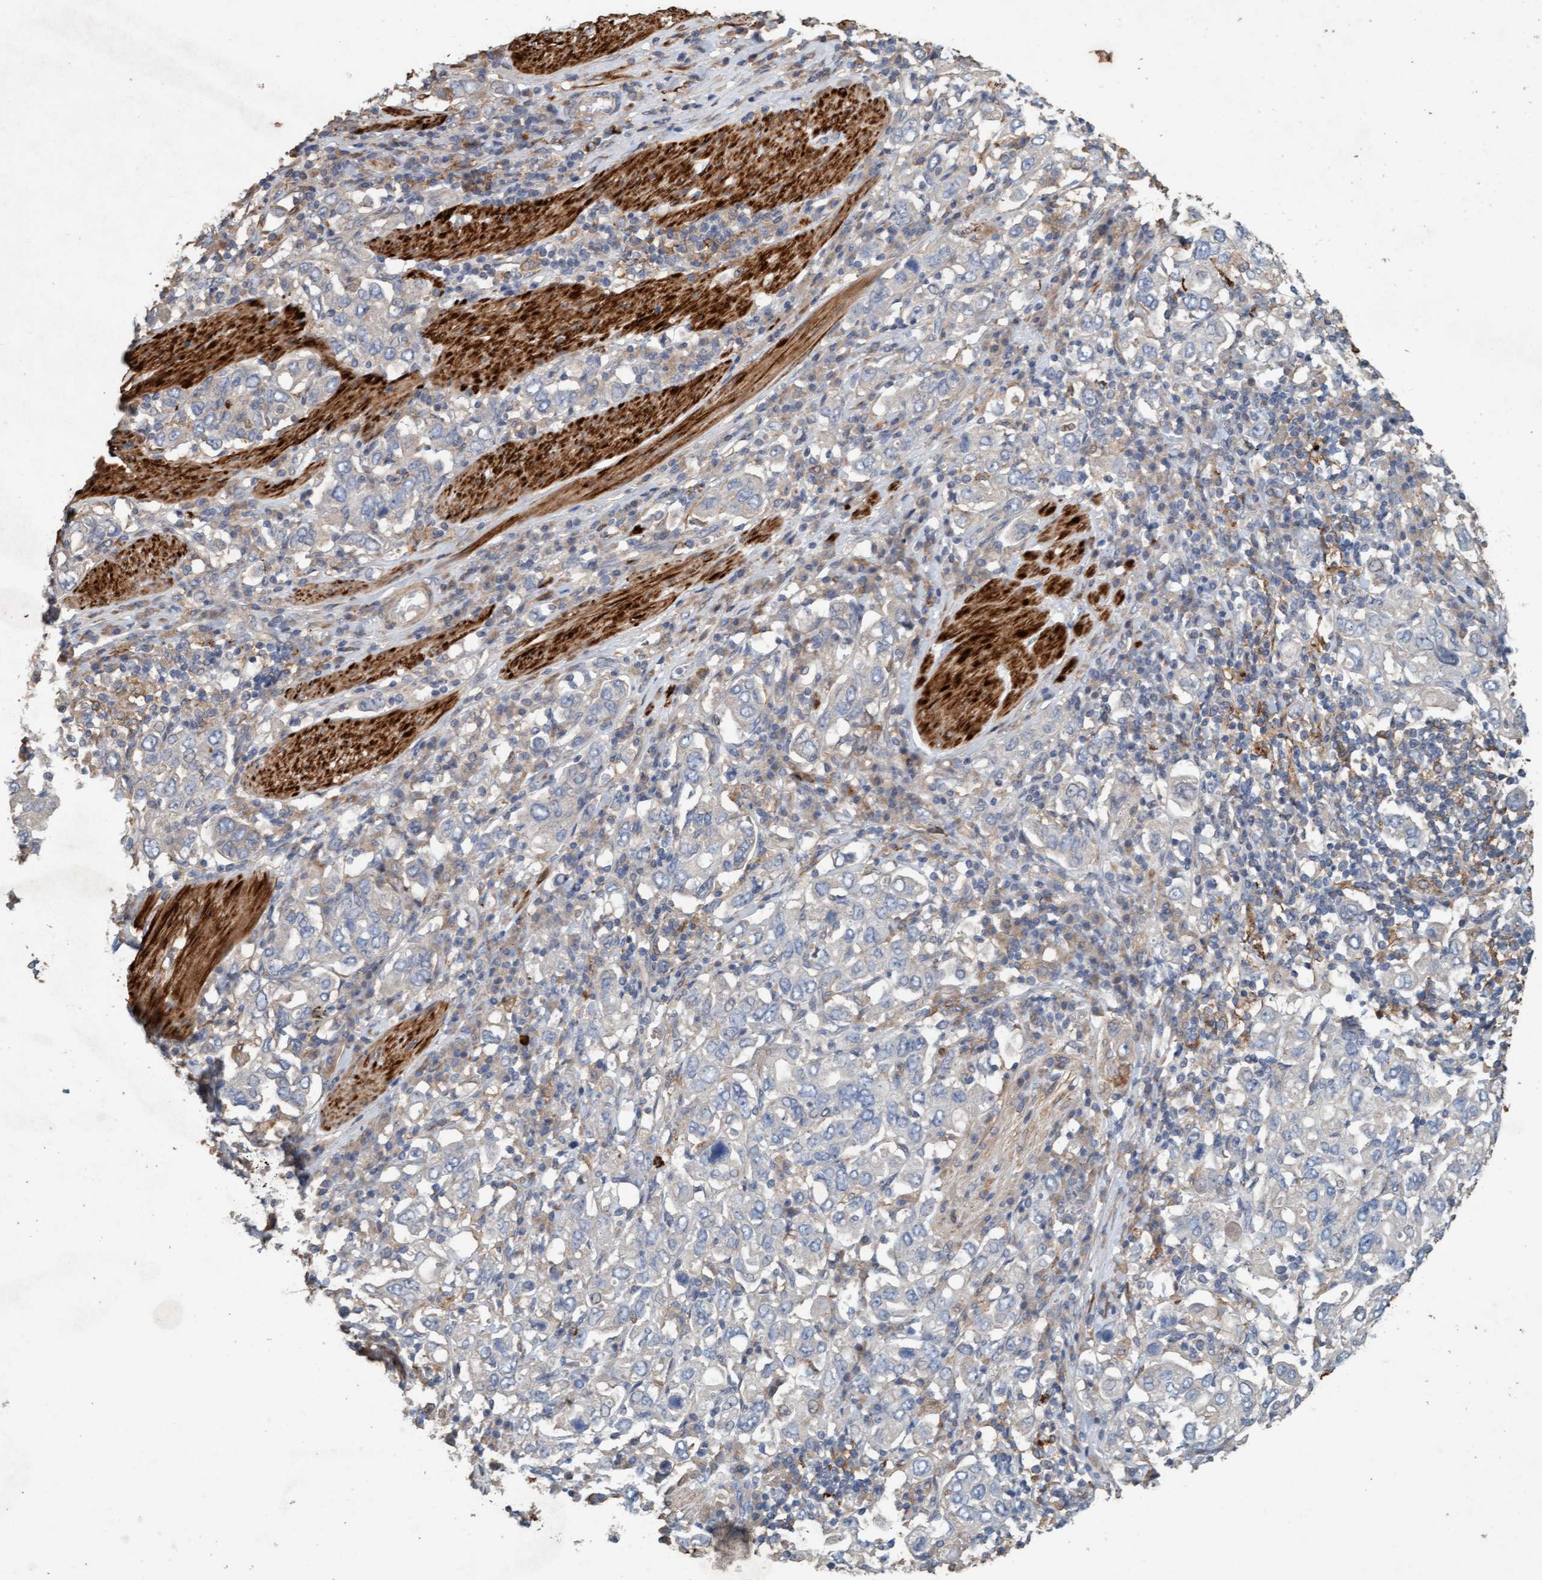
{"staining": {"intensity": "negative", "quantity": "none", "location": "none"}, "tissue": "stomach cancer", "cell_type": "Tumor cells", "image_type": "cancer", "snomed": [{"axis": "morphology", "description": "Adenocarcinoma, NOS"}, {"axis": "topography", "description": "Stomach, upper"}], "caption": "Tumor cells show no significant protein staining in stomach cancer.", "gene": "LONRF1", "patient": {"sex": "male", "age": 62}}